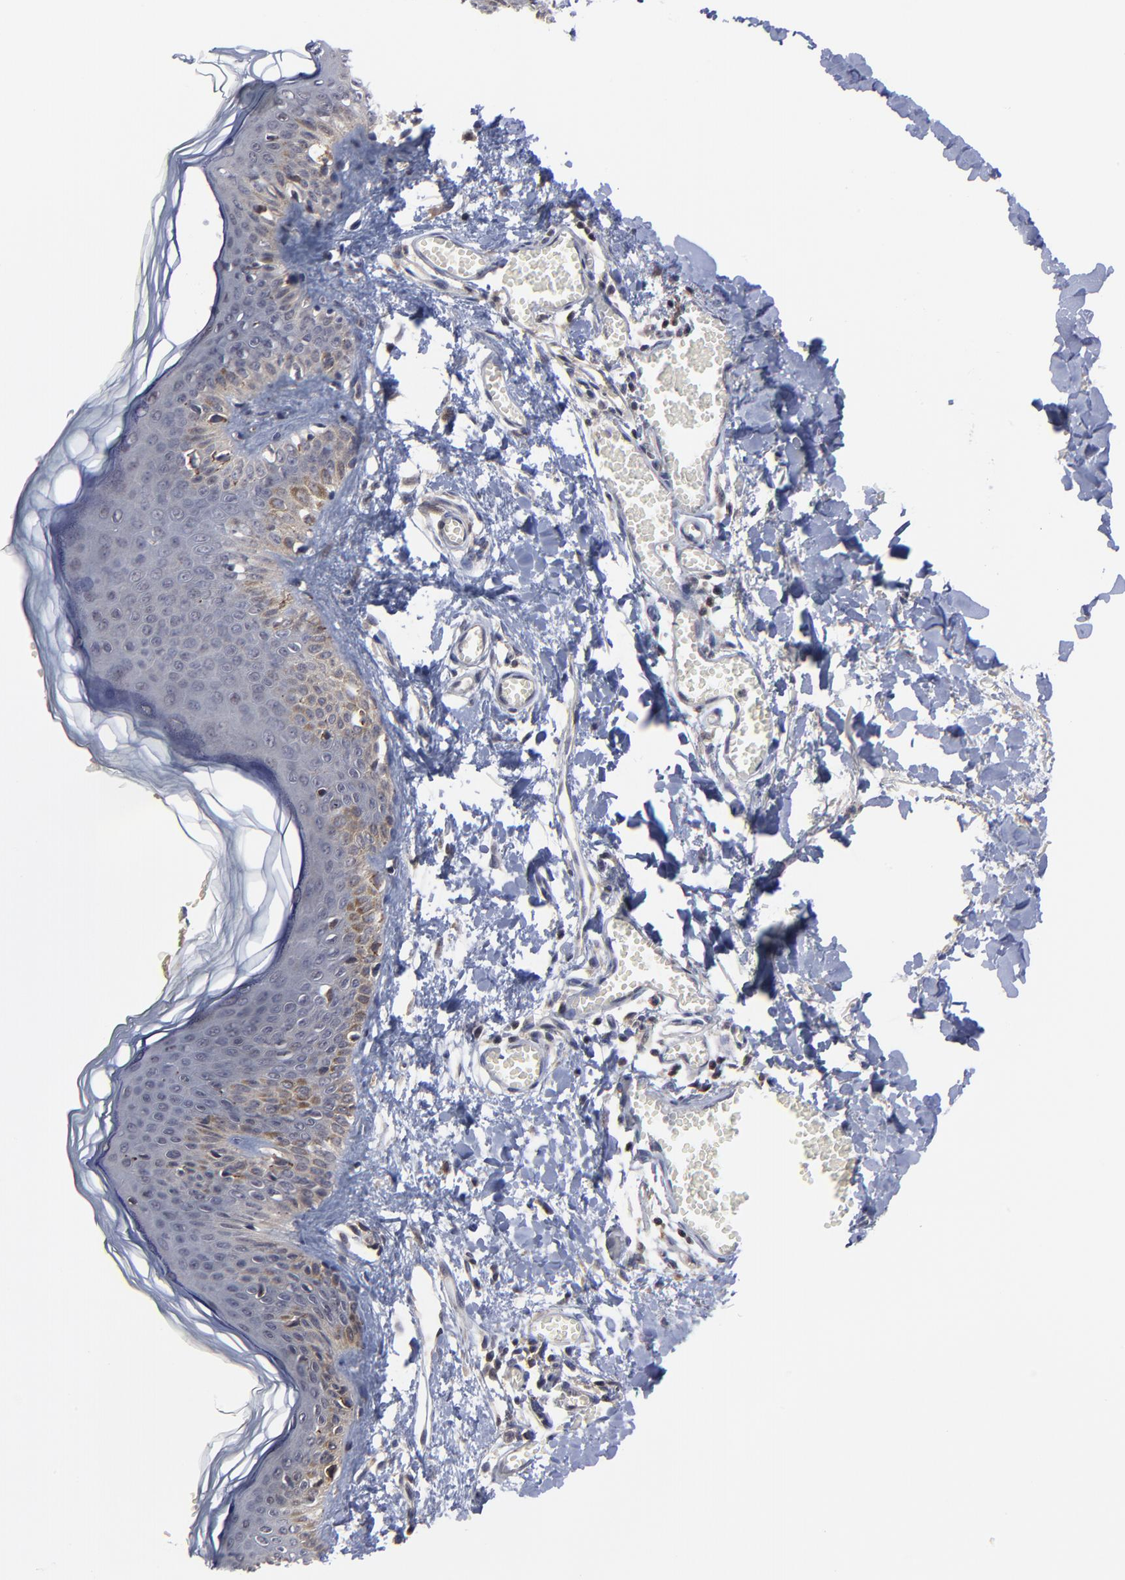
{"staining": {"intensity": "moderate", "quantity": ">75%", "location": "cytoplasmic/membranous,nuclear"}, "tissue": "skin", "cell_type": "Fibroblasts", "image_type": "normal", "snomed": [{"axis": "morphology", "description": "Normal tissue, NOS"}, {"axis": "morphology", "description": "Sarcoma, NOS"}, {"axis": "topography", "description": "Skin"}, {"axis": "topography", "description": "Soft tissue"}], "caption": "Immunohistochemistry (IHC) histopathology image of benign skin stained for a protein (brown), which exhibits medium levels of moderate cytoplasmic/membranous,nuclear expression in approximately >75% of fibroblasts.", "gene": "UBE2L6", "patient": {"sex": "female", "age": 51}}